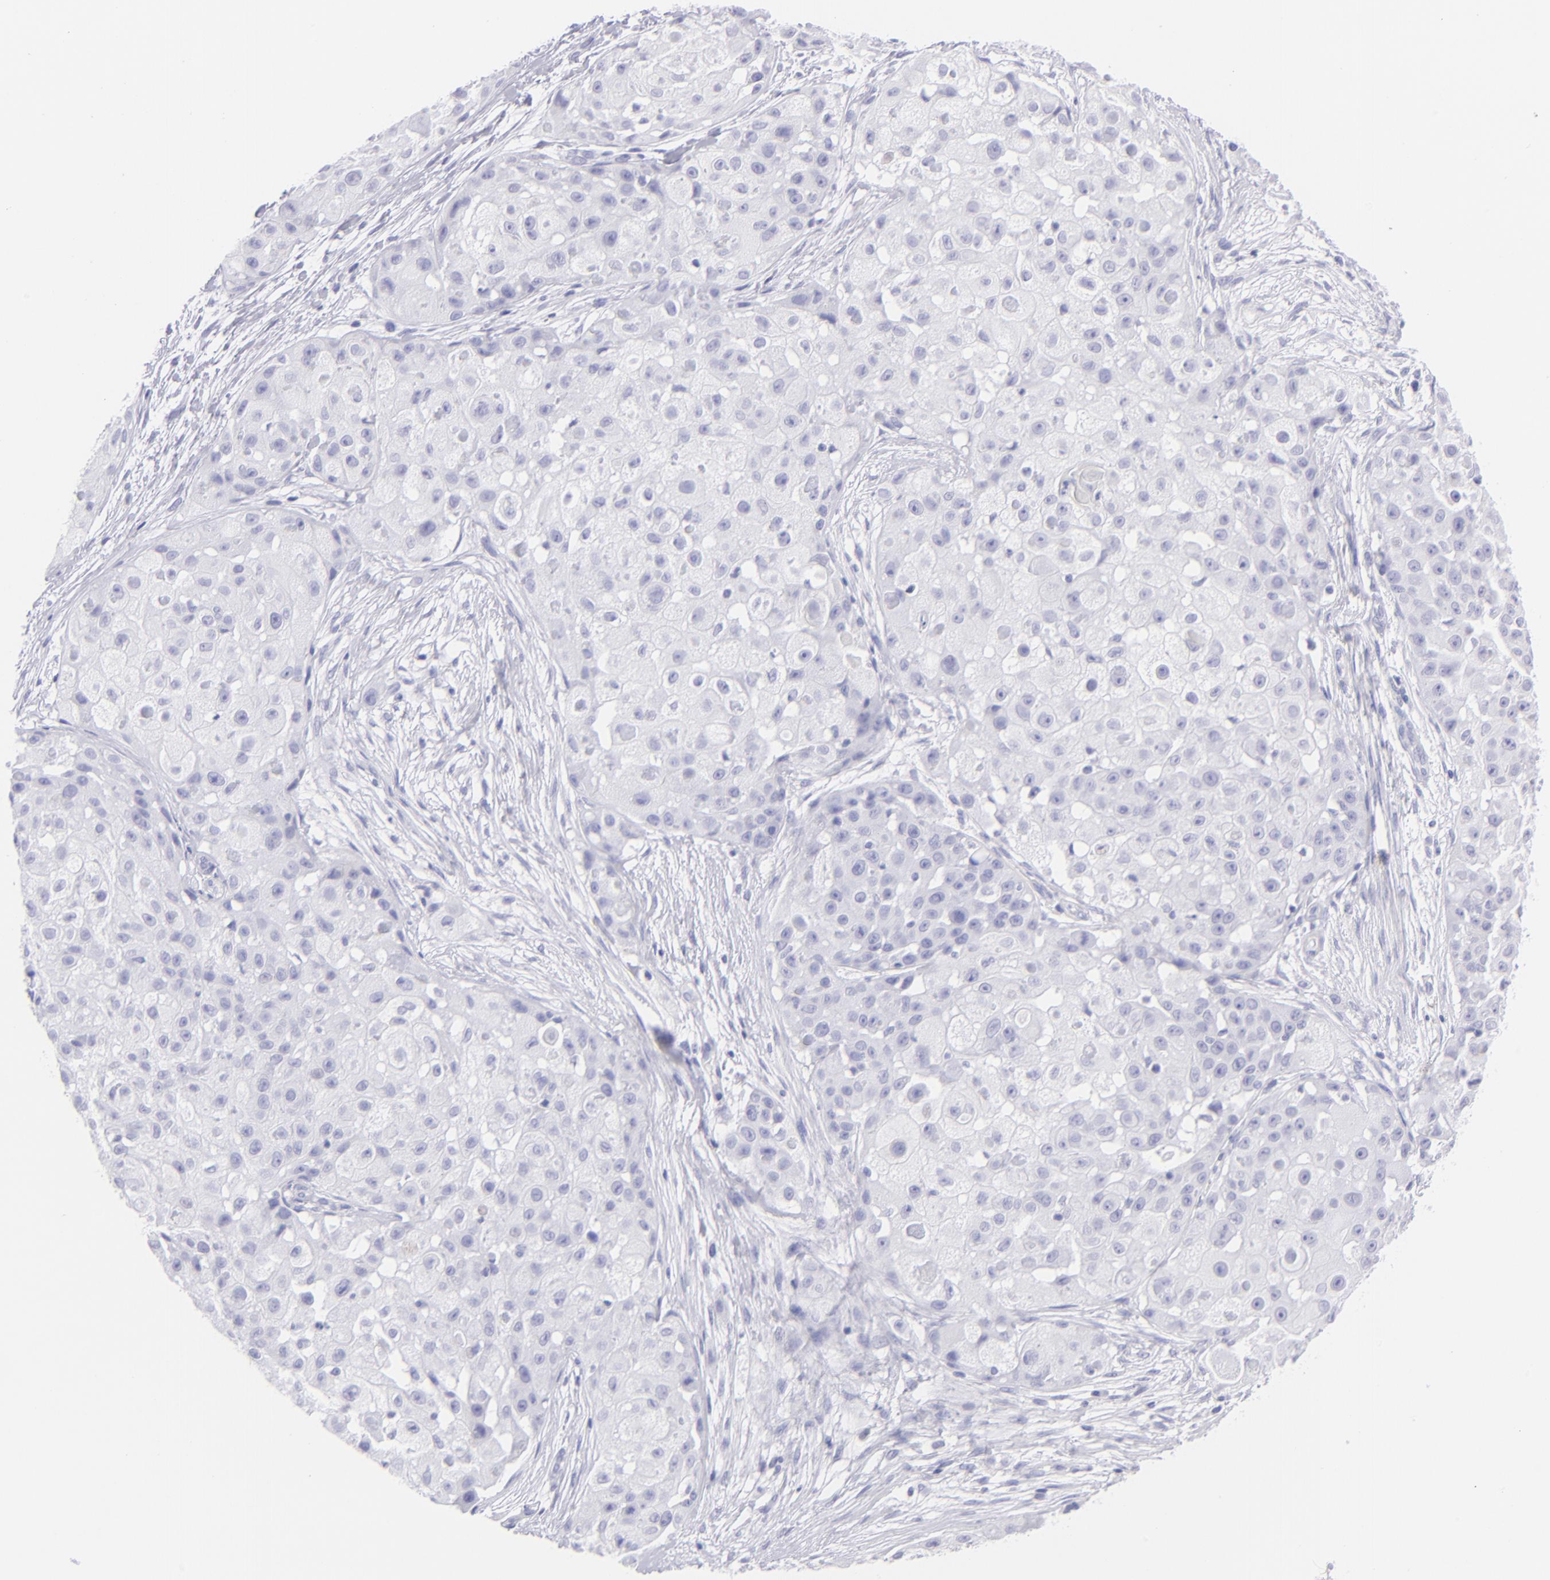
{"staining": {"intensity": "negative", "quantity": "none", "location": "none"}, "tissue": "skin cancer", "cell_type": "Tumor cells", "image_type": "cancer", "snomed": [{"axis": "morphology", "description": "Squamous cell carcinoma, NOS"}, {"axis": "topography", "description": "Skin"}], "caption": "DAB immunohistochemical staining of human skin cancer demonstrates no significant staining in tumor cells. (DAB (3,3'-diaminobenzidine) immunohistochemistry (IHC), high magnification).", "gene": "SLC1A2", "patient": {"sex": "female", "age": 57}}